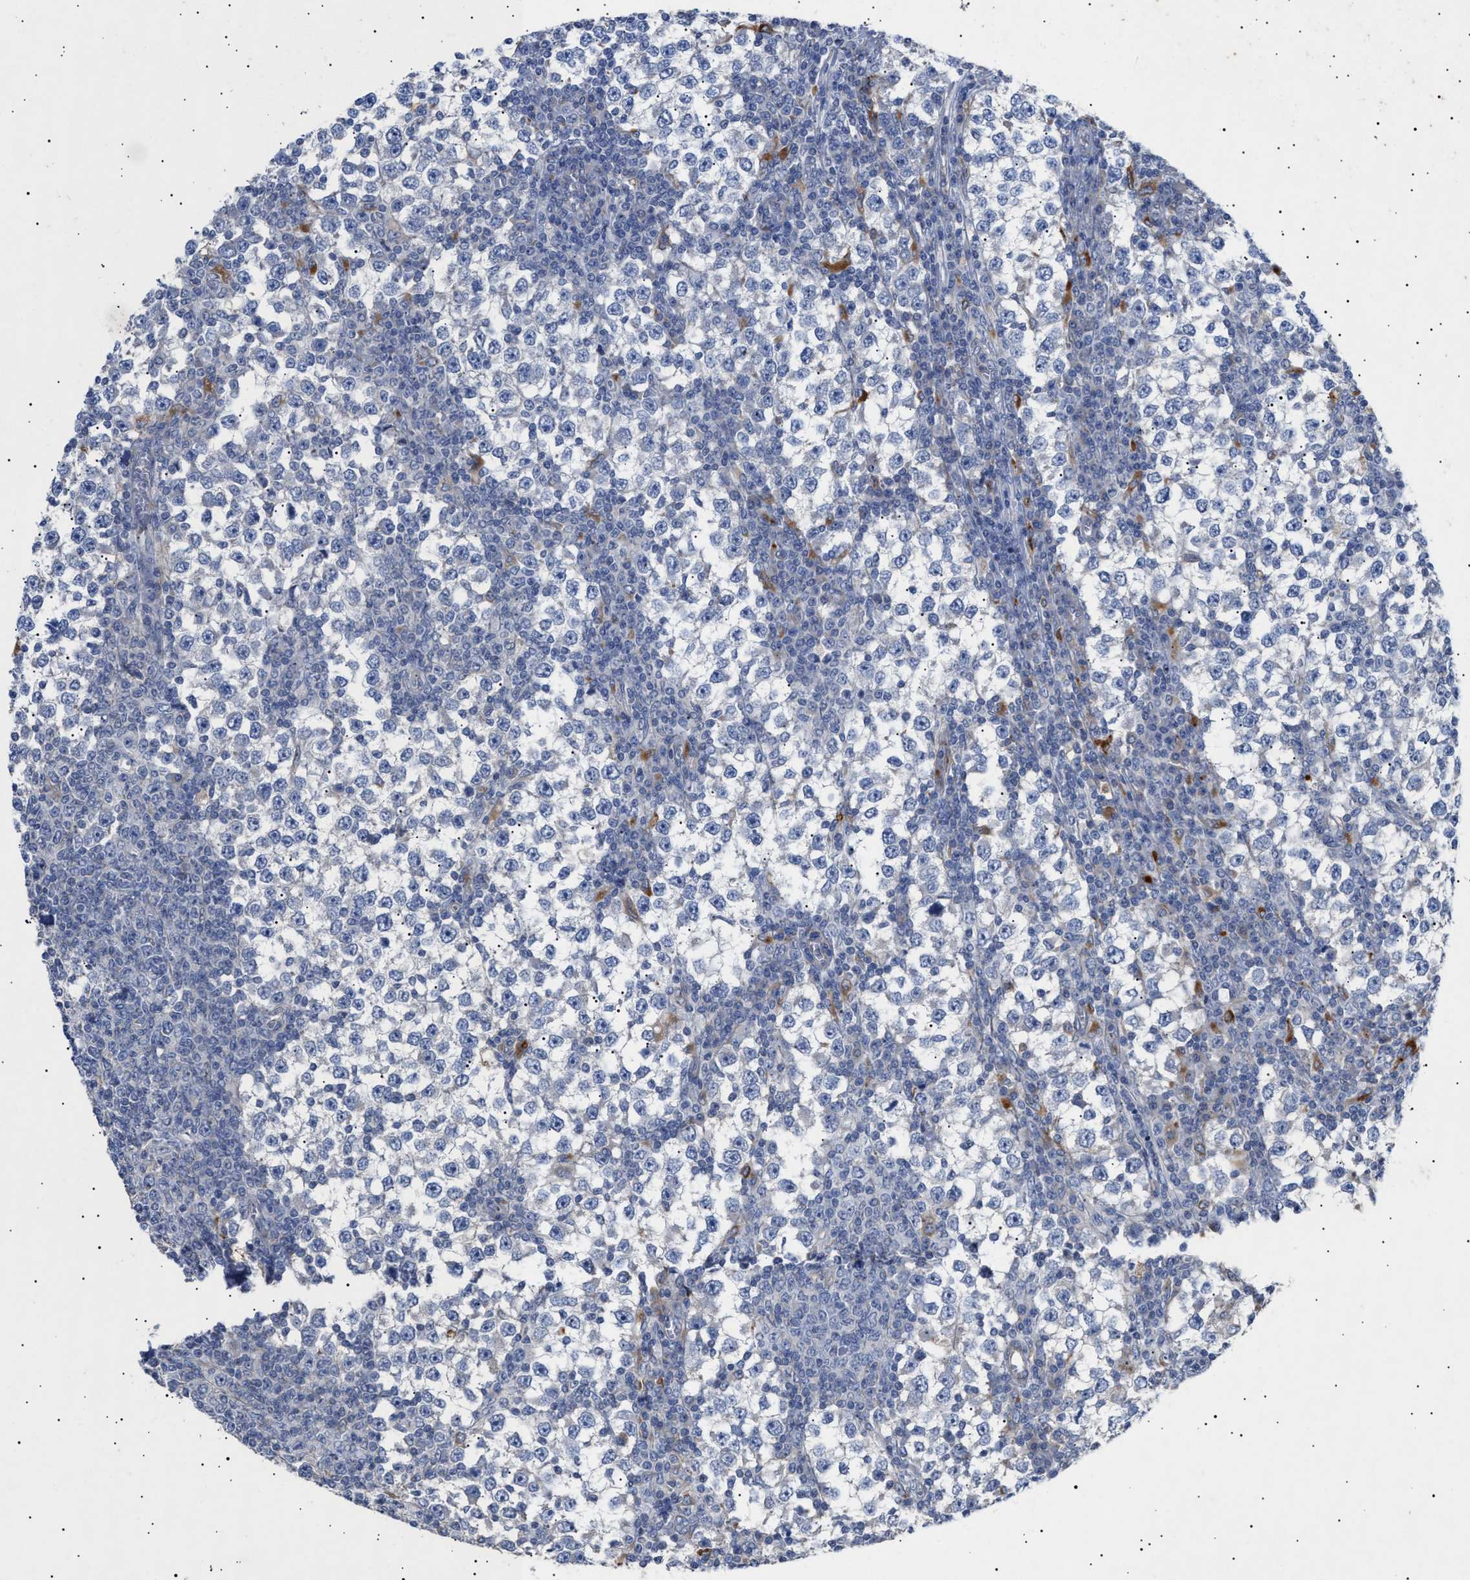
{"staining": {"intensity": "negative", "quantity": "none", "location": "none"}, "tissue": "testis cancer", "cell_type": "Tumor cells", "image_type": "cancer", "snomed": [{"axis": "morphology", "description": "Seminoma, NOS"}, {"axis": "topography", "description": "Testis"}], "caption": "Immunohistochemical staining of testis cancer (seminoma) shows no significant expression in tumor cells. (IHC, brightfield microscopy, high magnification).", "gene": "SIRT5", "patient": {"sex": "male", "age": 65}}